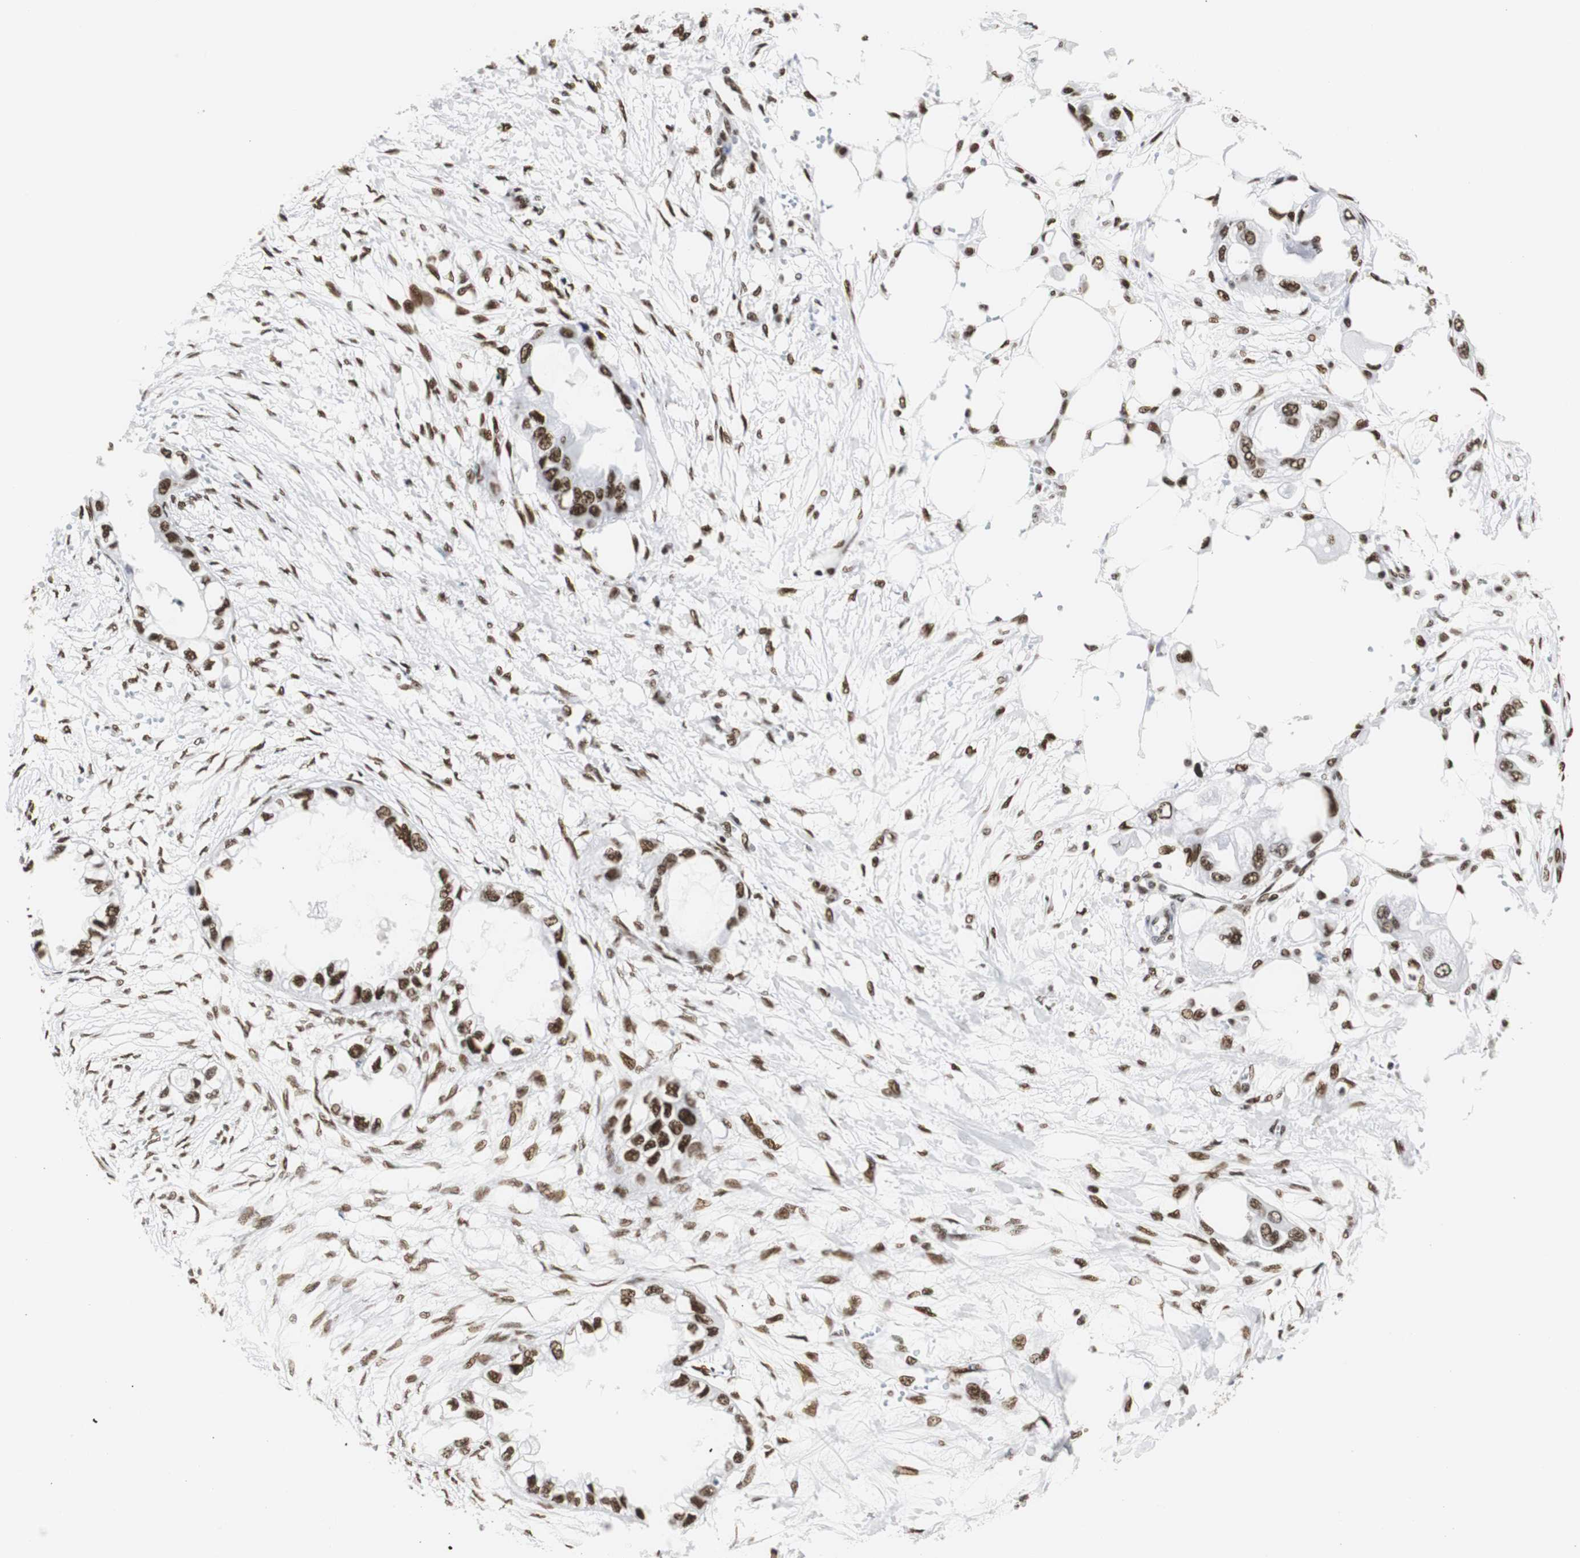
{"staining": {"intensity": "strong", "quantity": ">75%", "location": "nuclear"}, "tissue": "endometrial cancer", "cell_type": "Tumor cells", "image_type": "cancer", "snomed": [{"axis": "morphology", "description": "Adenocarcinoma, NOS"}, {"axis": "topography", "description": "Endometrium"}], "caption": "A photomicrograph of adenocarcinoma (endometrial) stained for a protein reveals strong nuclear brown staining in tumor cells.", "gene": "HNRNPH2", "patient": {"sex": "female", "age": 67}}